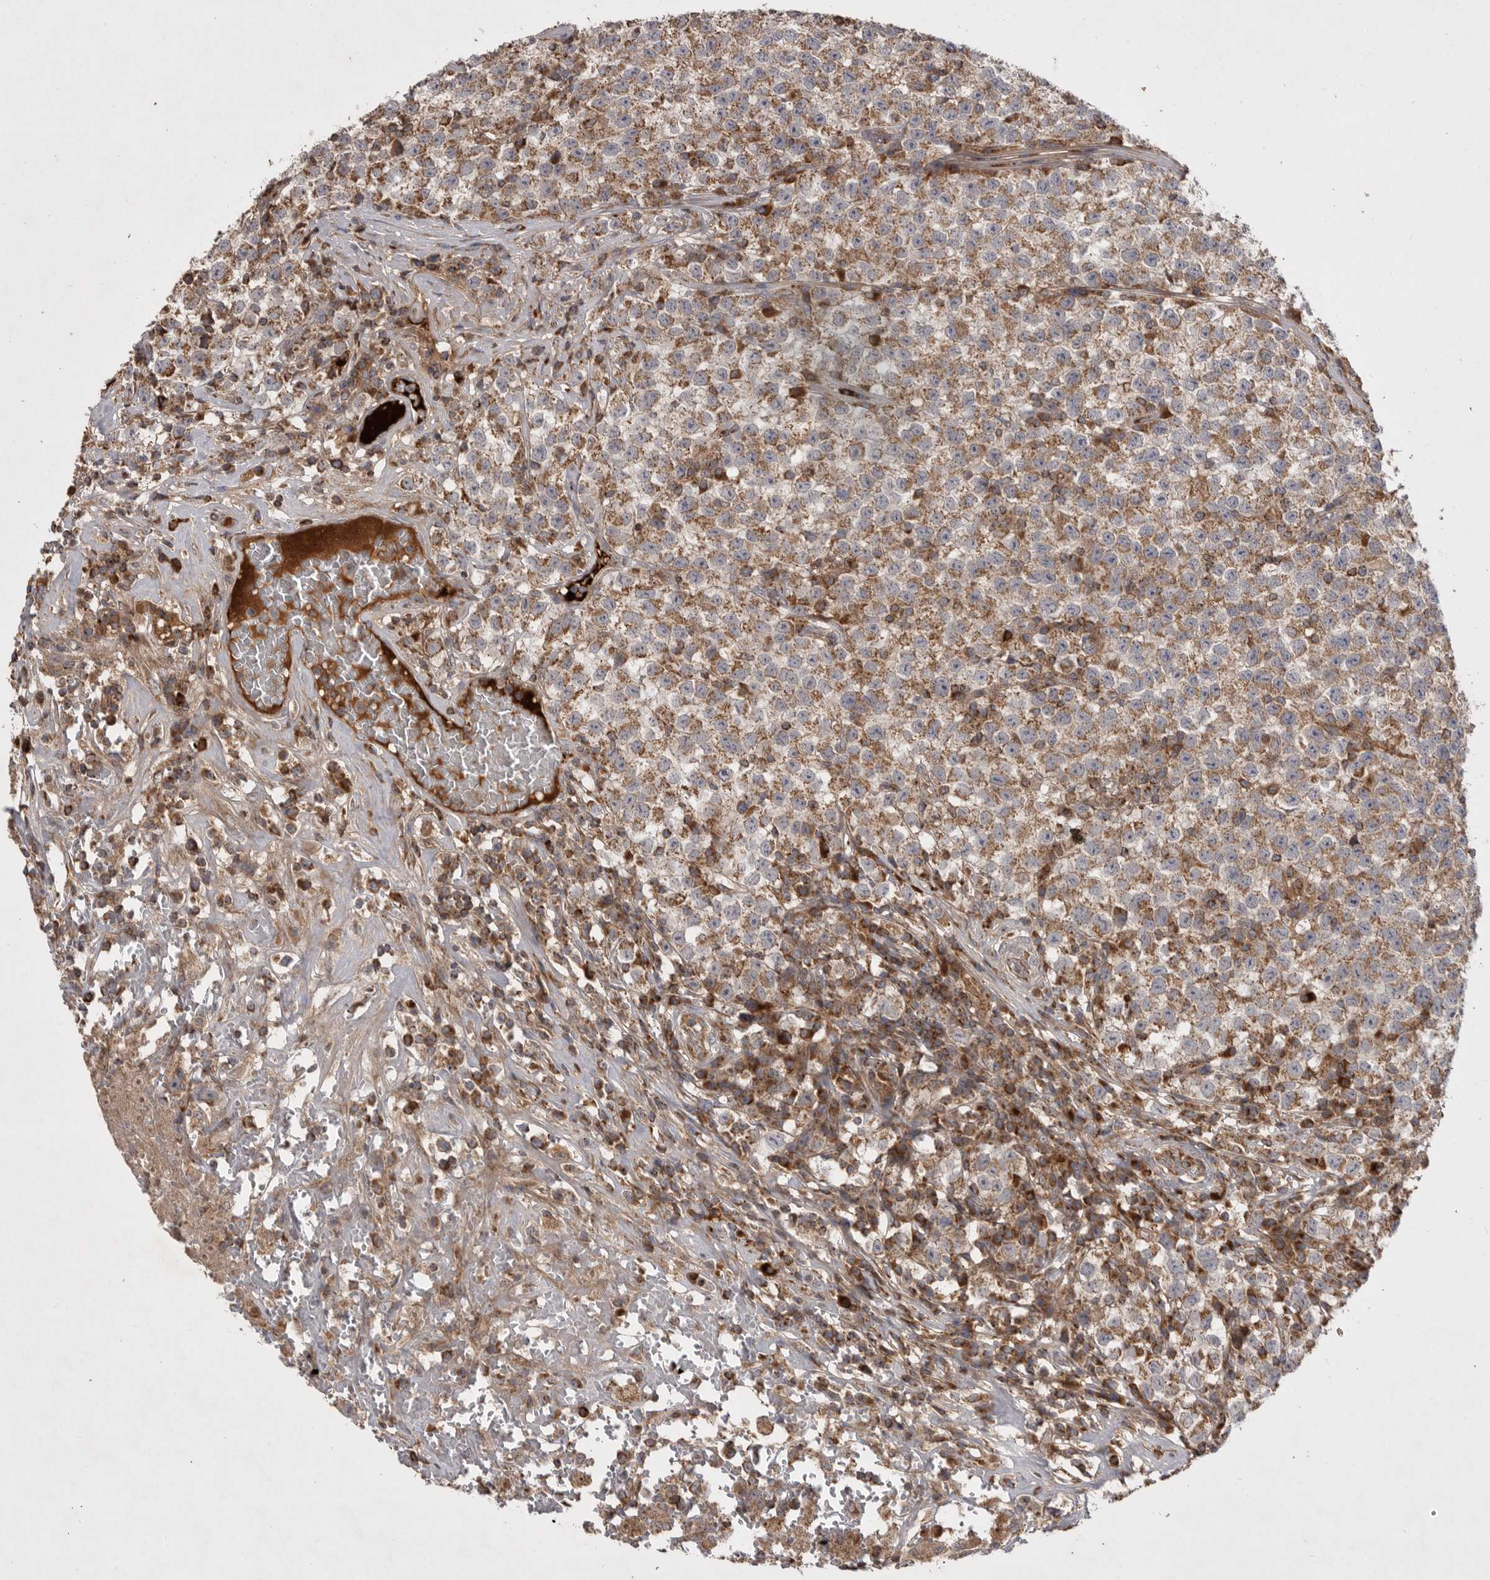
{"staining": {"intensity": "moderate", "quantity": ">75%", "location": "cytoplasmic/membranous"}, "tissue": "testis cancer", "cell_type": "Tumor cells", "image_type": "cancer", "snomed": [{"axis": "morphology", "description": "Seminoma, NOS"}, {"axis": "topography", "description": "Testis"}], "caption": "Protein analysis of testis seminoma tissue displays moderate cytoplasmic/membranous staining in approximately >75% of tumor cells.", "gene": "KYAT3", "patient": {"sex": "male", "age": 22}}